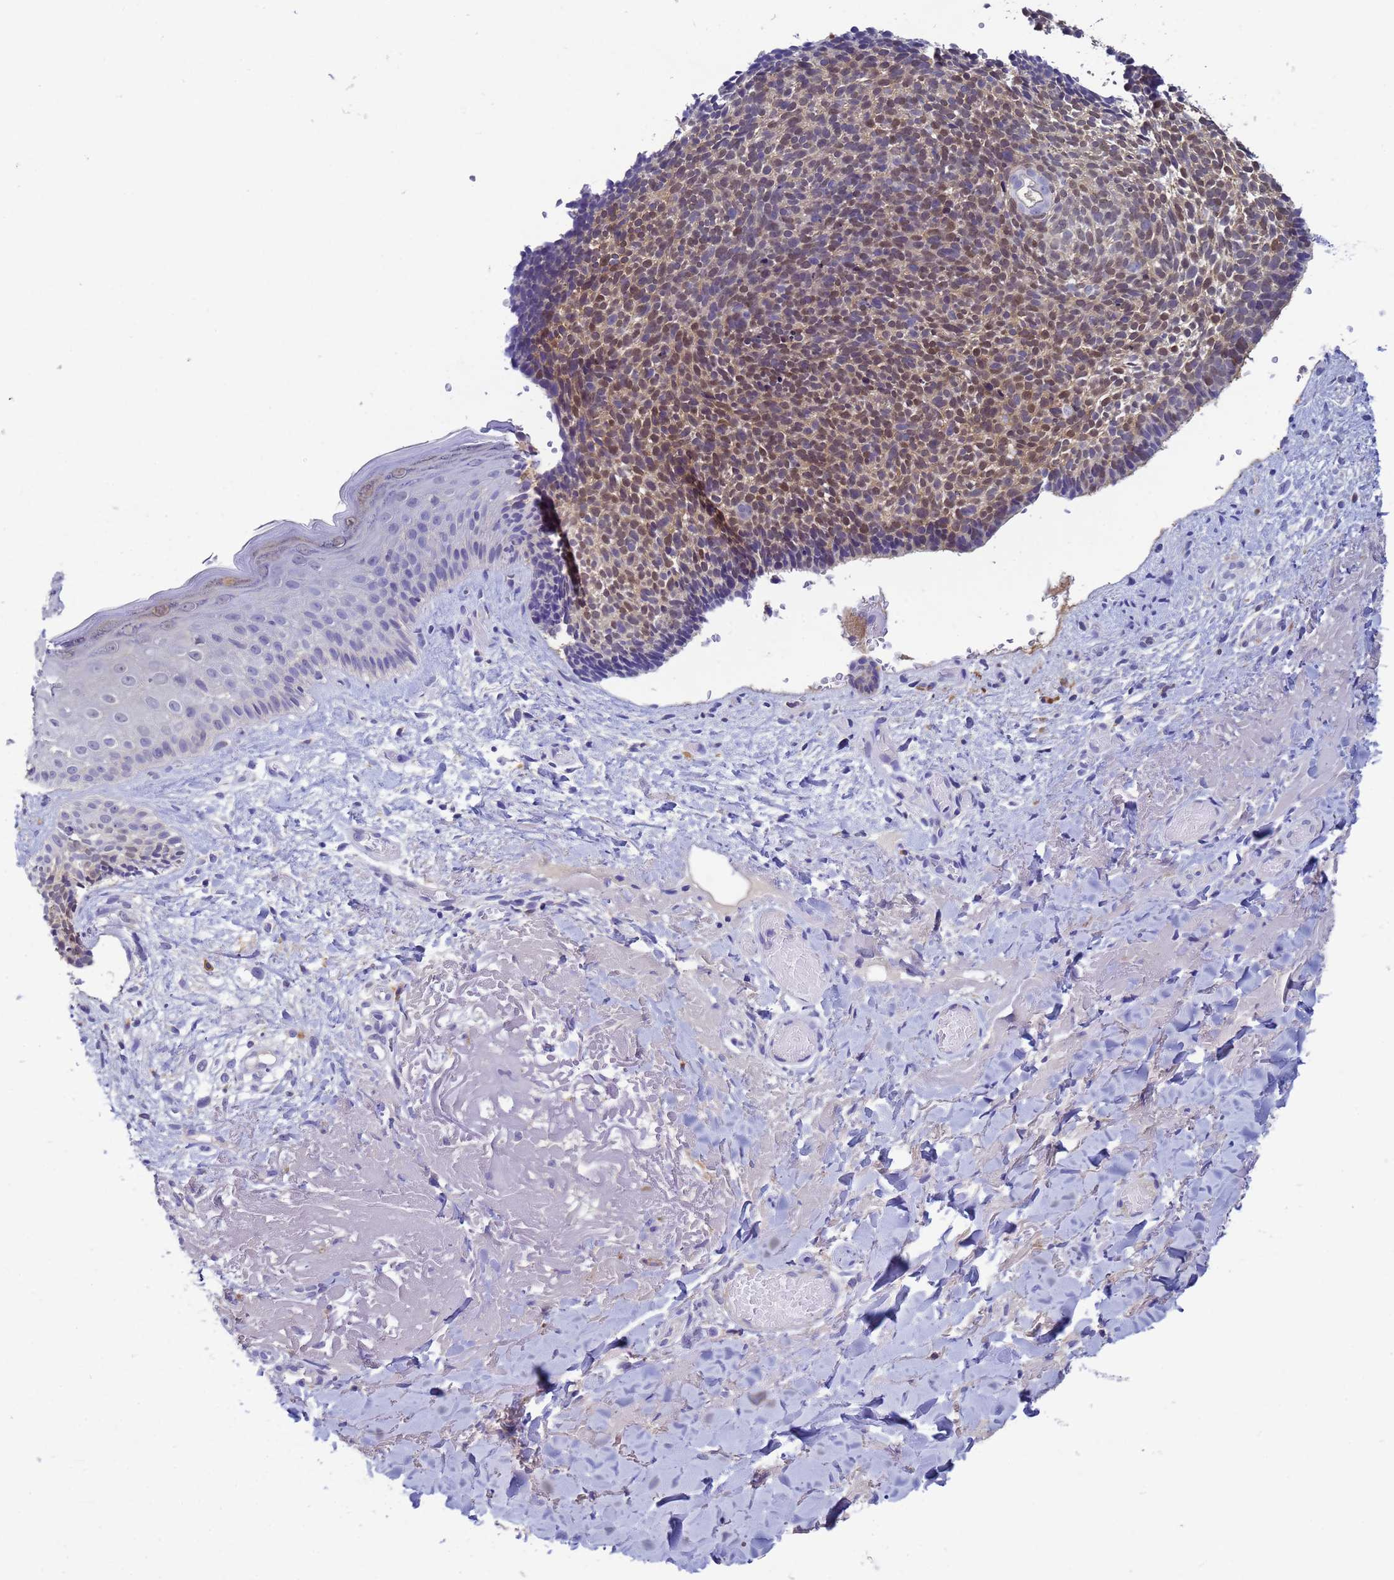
{"staining": {"intensity": "moderate", "quantity": "25%-75%", "location": "nuclear"}, "tissue": "skin cancer", "cell_type": "Tumor cells", "image_type": "cancer", "snomed": [{"axis": "morphology", "description": "Basal cell carcinoma"}, {"axis": "topography", "description": "Skin"}], "caption": "High-magnification brightfield microscopy of skin cancer (basal cell carcinoma) stained with DAB (brown) and counterstained with hematoxylin (blue). tumor cells exhibit moderate nuclear positivity is identified in approximately25%-75% of cells.", "gene": "KLHL13", "patient": {"sex": "male", "age": 84}}